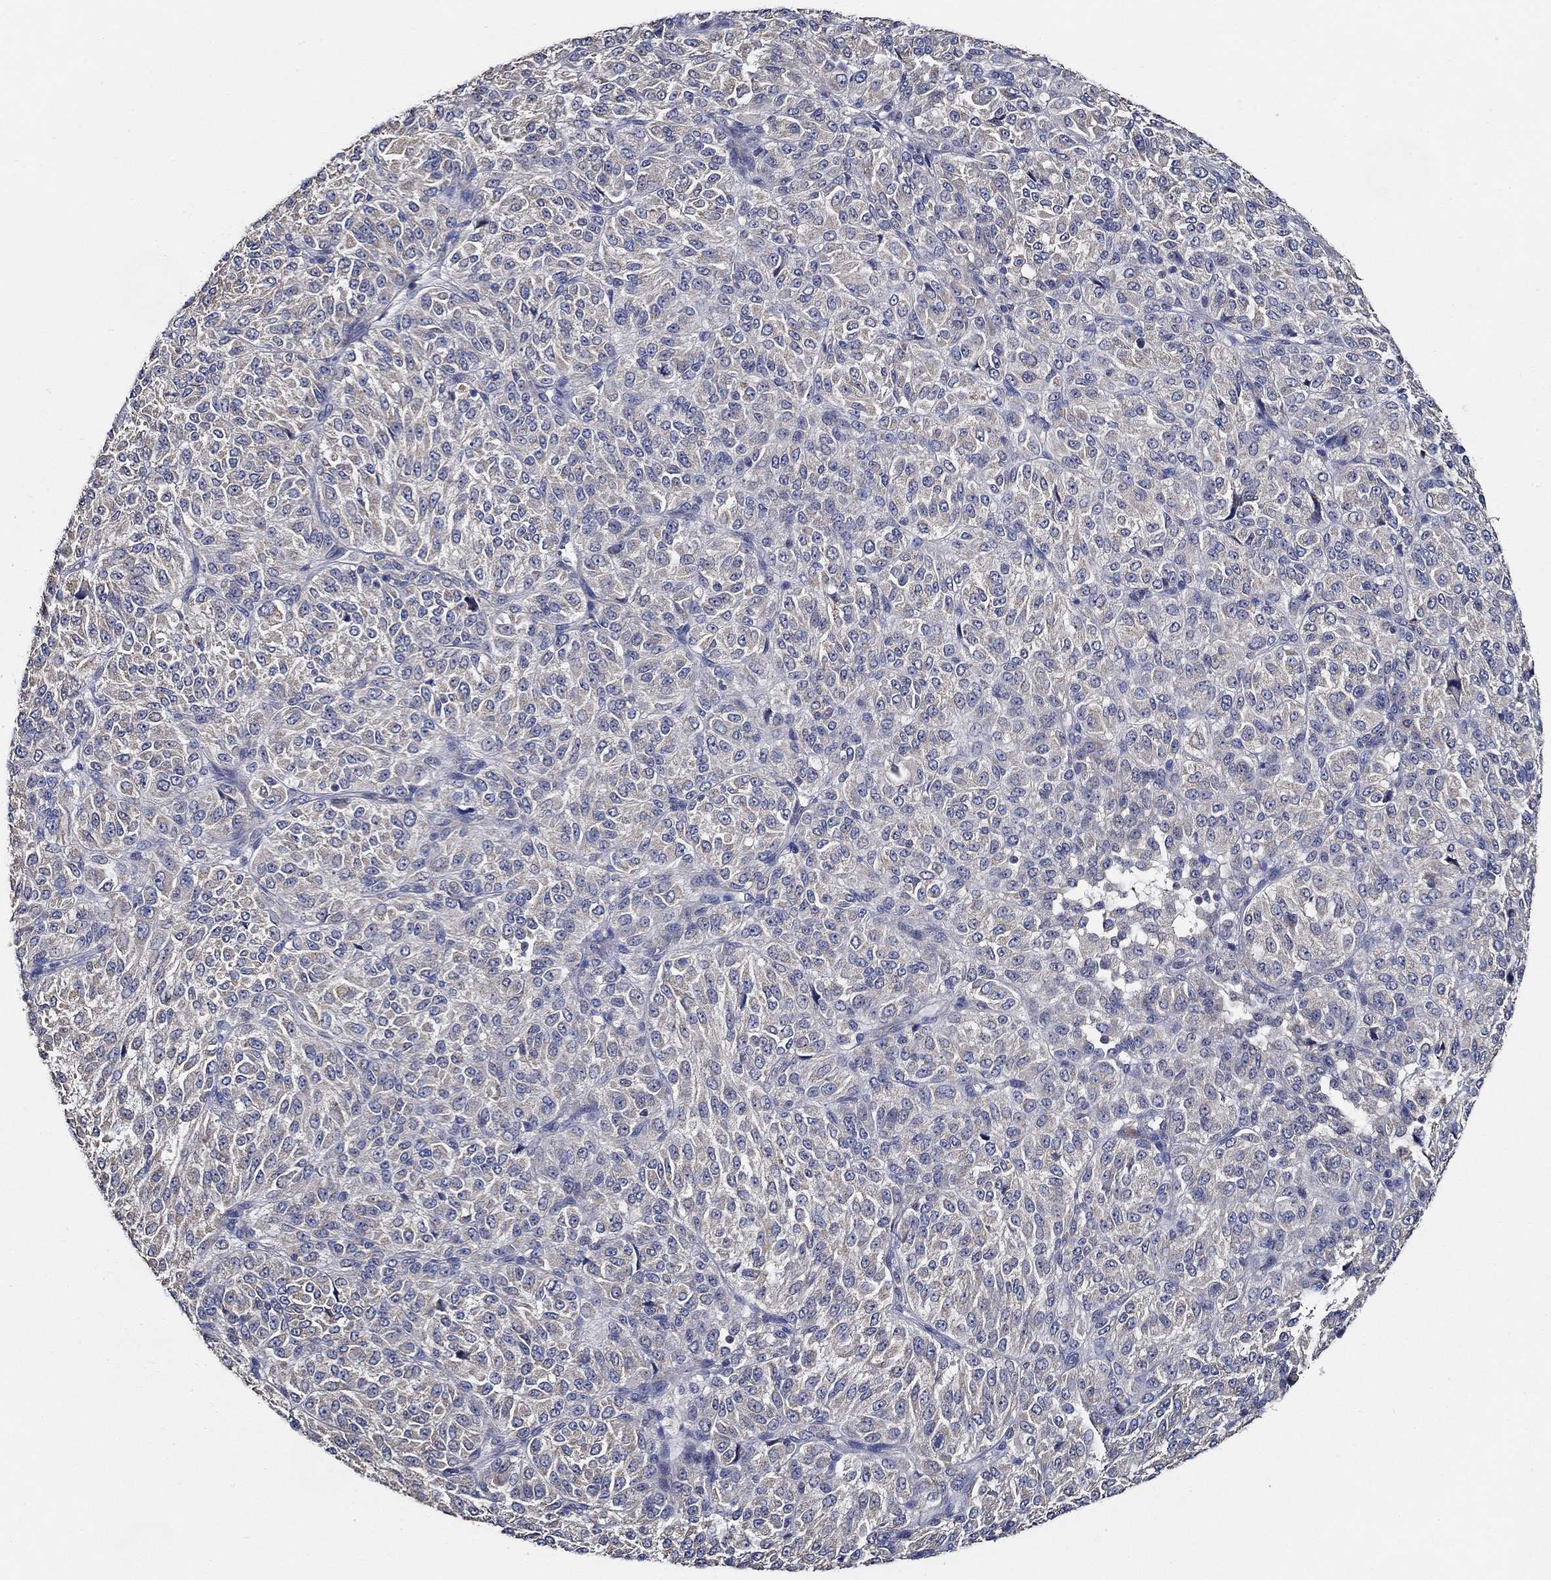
{"staining": {"intensity": "negative", "quantity": "none", "location": "none"}, "tissue": "melanoma", "cell_type": "Tumor cells", "image_type": "cancer", "snomed": [{"axis": "morphology", "description": "Malignant melanoma, Metastatic site"}, {"axis": "topography", "description": "Brain"}], "caption": "Immunohistochemical staining of human malignant melanoma (metastatic site) demonstrates no significant expression in tumor cells. (Brightfield microscopy of DAB (3,3'-diaminobenzidine) IHC at high magnification).", "gene": "WDR53", "patient": {"sex": "female", "age": 56}}